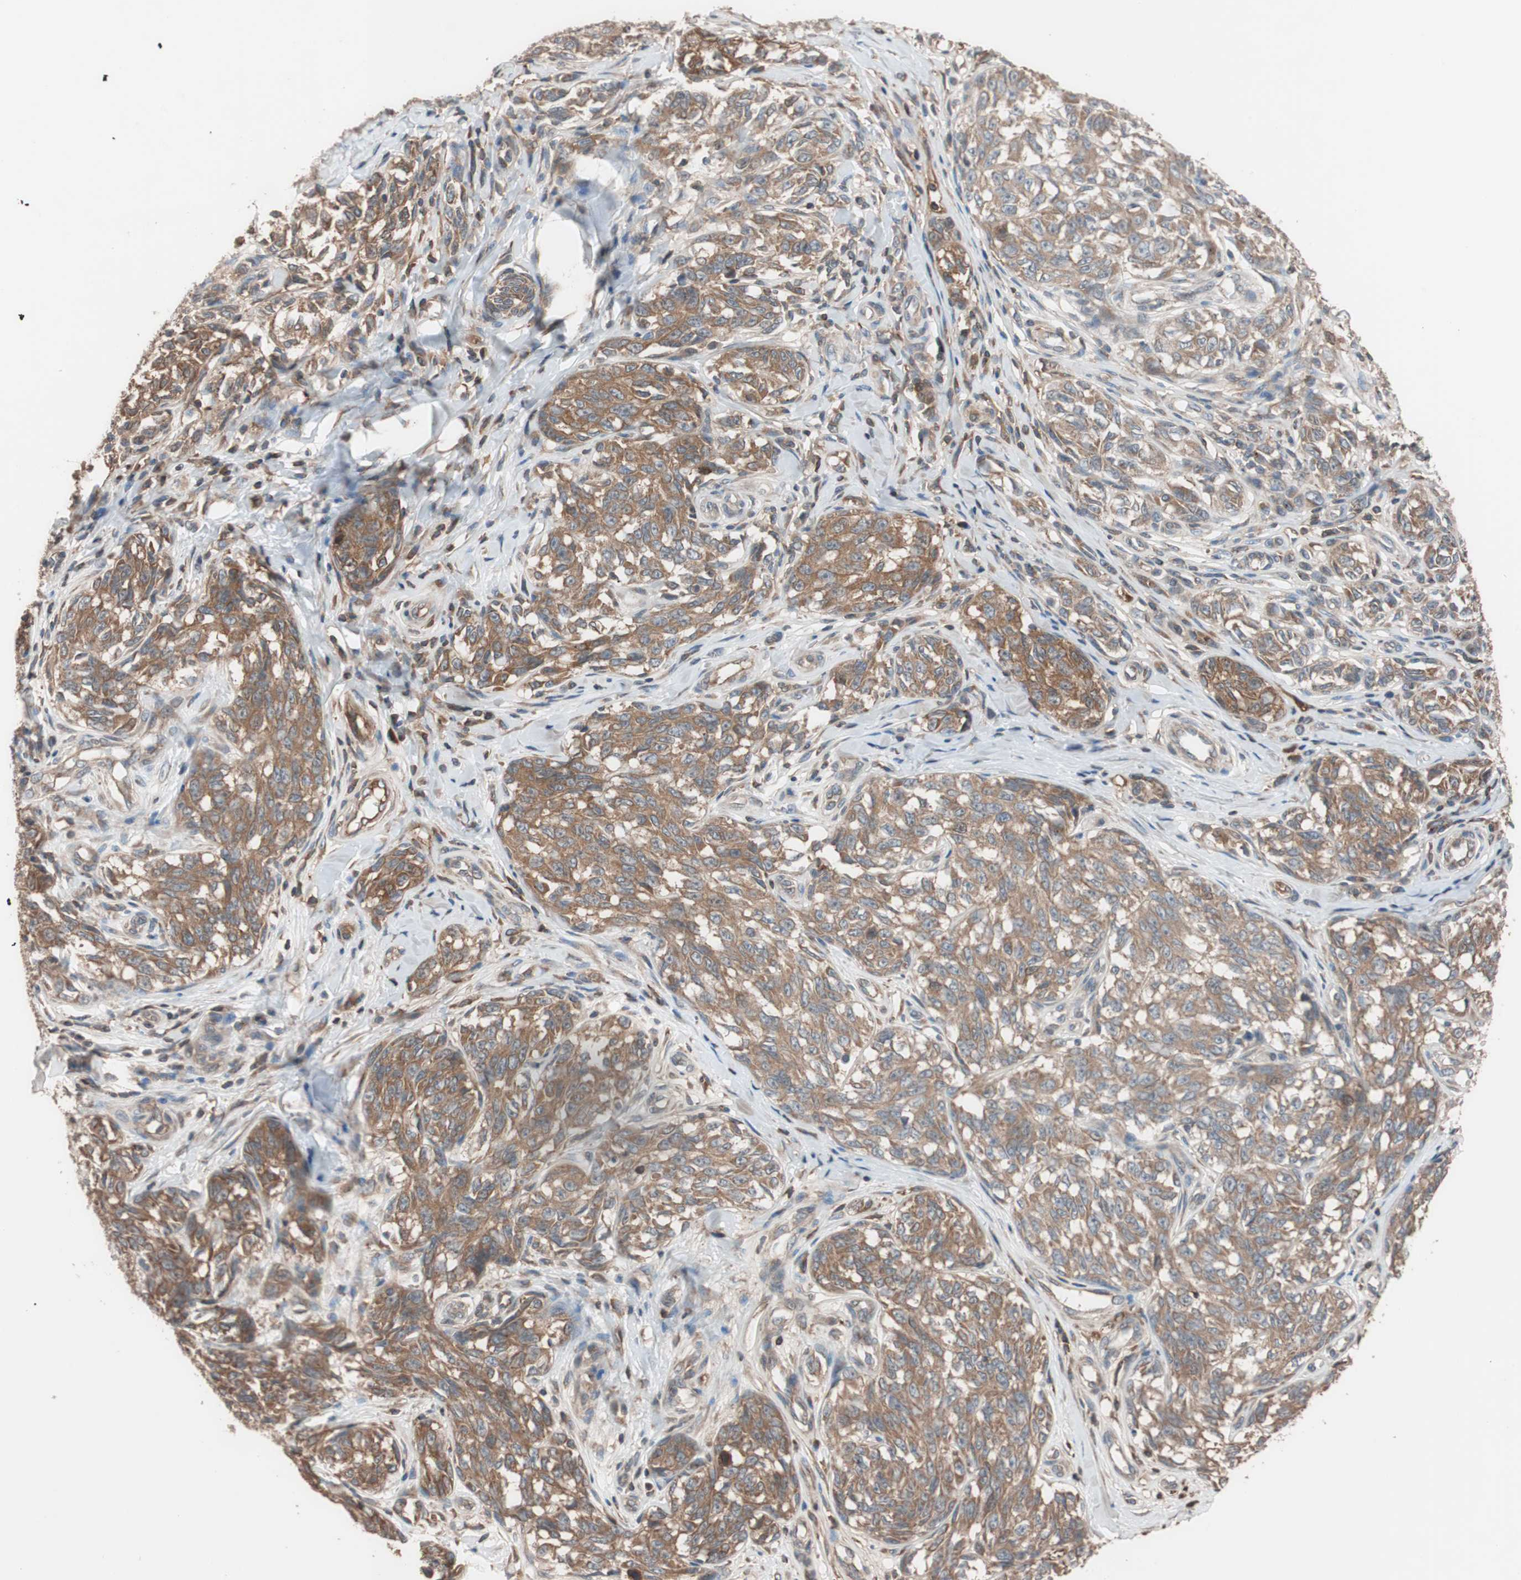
{"staining": {"intensity": "moderate", "quantity": ">75%", "location": "cytoplasmic/membranous"}, "tissue": "melanoma", "cell_type": "Tumor cells", "image_type": "cancer", "snomed": [{"axis": "morphology", "description": "Malignant melanoma, NOS"}, {"axis": "topography", "description": "Skin"}], "caption": "This photomicrograph demonstrates malignant melanoma stained with immunohistochemistry to label a protein in brown. The cytoplasmic/membranous of tumor cells show moderate positivity for the protein. Nuclei are counter-stained blue.", "gene": "SDC4", "patient": {"sex": "female", "age": 64}}